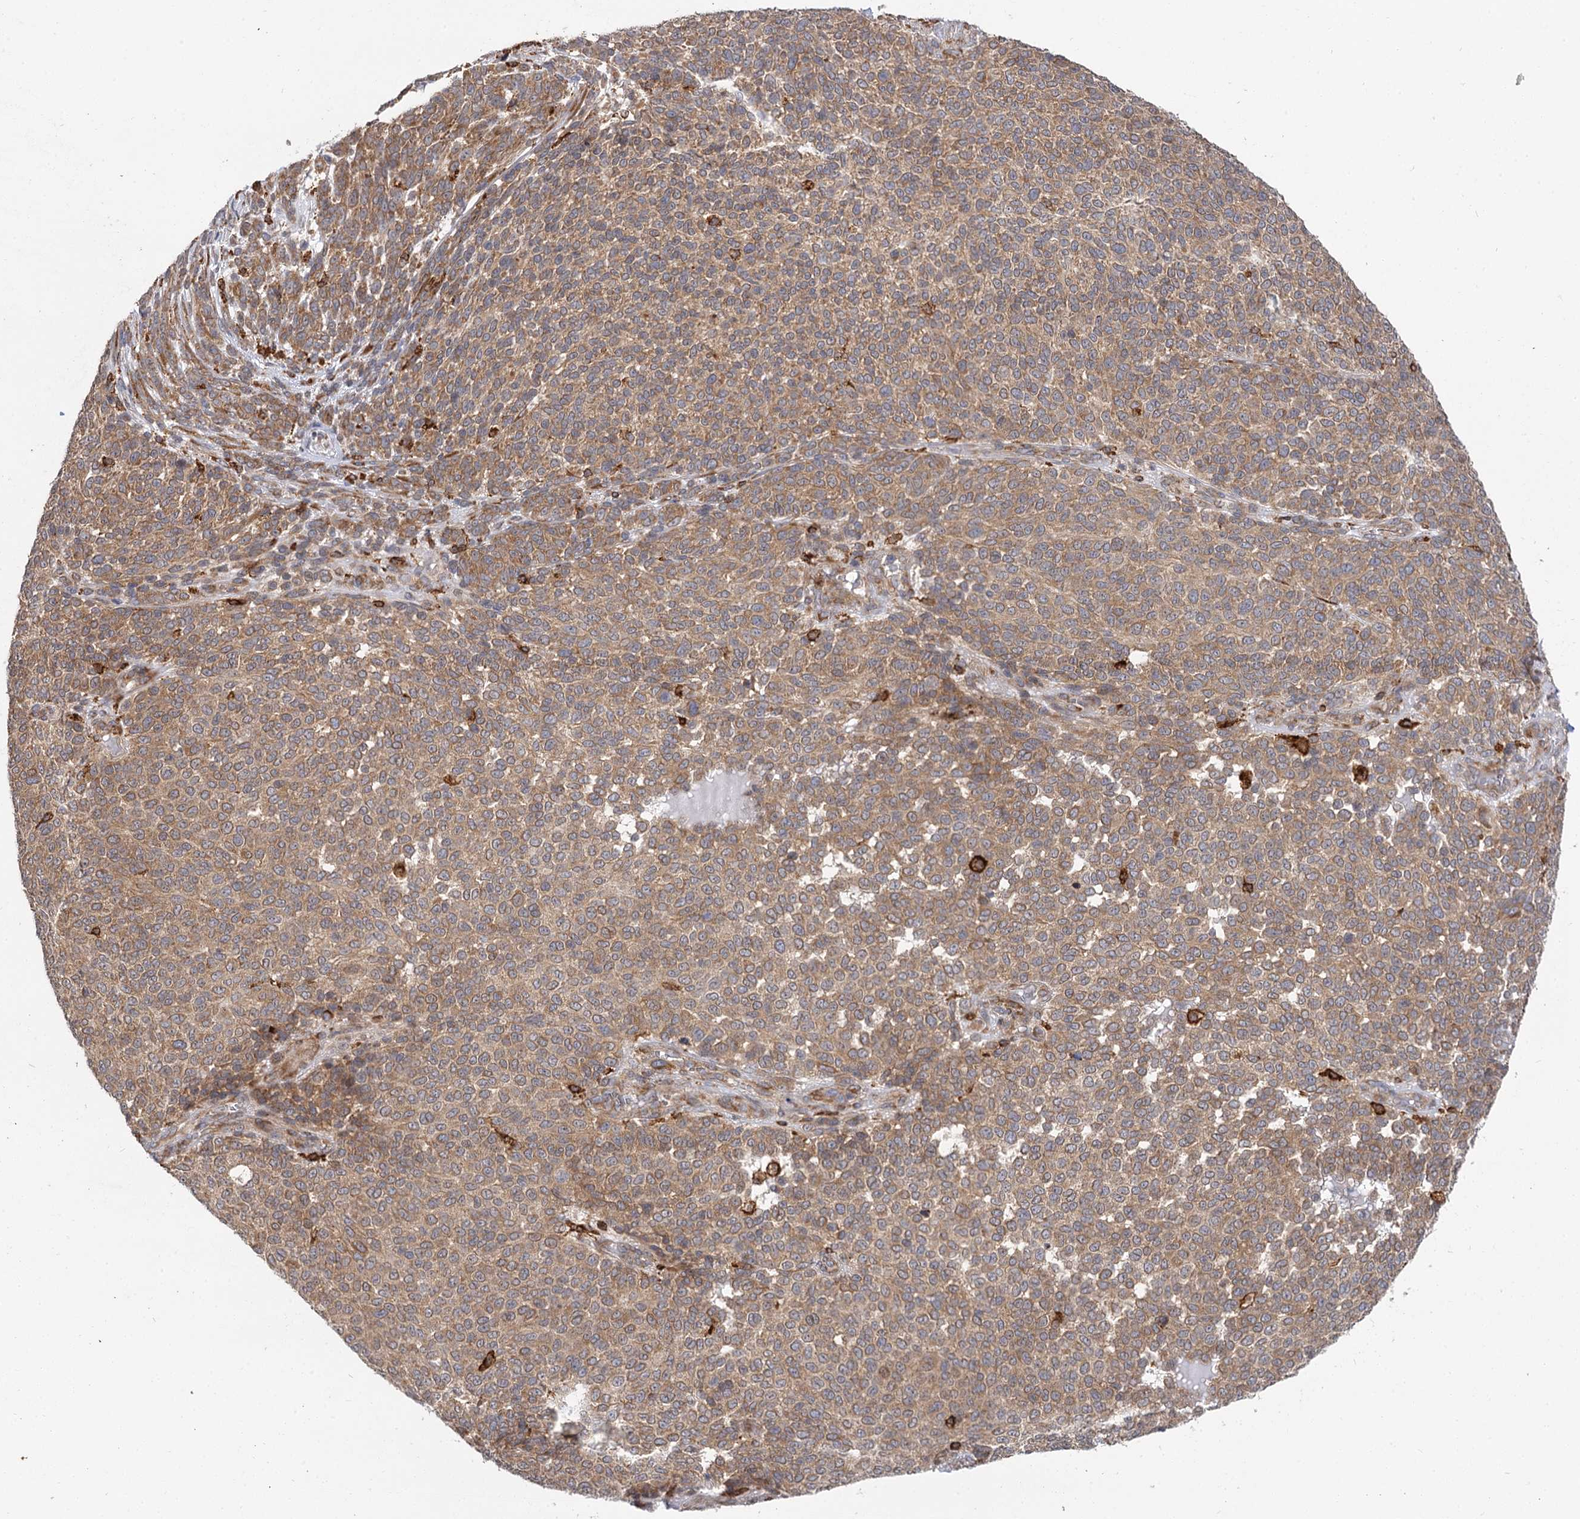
{"staining": {"intensity": "moderate", "quantity": ">75%", "location": "cytoplasmic/membranous"}, "tissue": "melanoma", "cell_type": "Tumor cells", "image_type": "cancer", "snomed": [{"axis": "morphology", "description": "Malignant melanoma, NOS"}, {"axis": "topography", "description": "Skin"}], "caption": "Immunohistochemistry (IHC) staining of melanoma, which shows medium levels of moderate cytoplasmic/membranous positivity in about >75% of tumor cells indicating moderate cytoplasmic/membranous protein expression. The staining was performed using DAB (brown) for protein detection and nuclei were counterstained in hematoxylin (blue).", "gene": "PPIP5K2", "patient": {"sex": "male", "age": 49}}